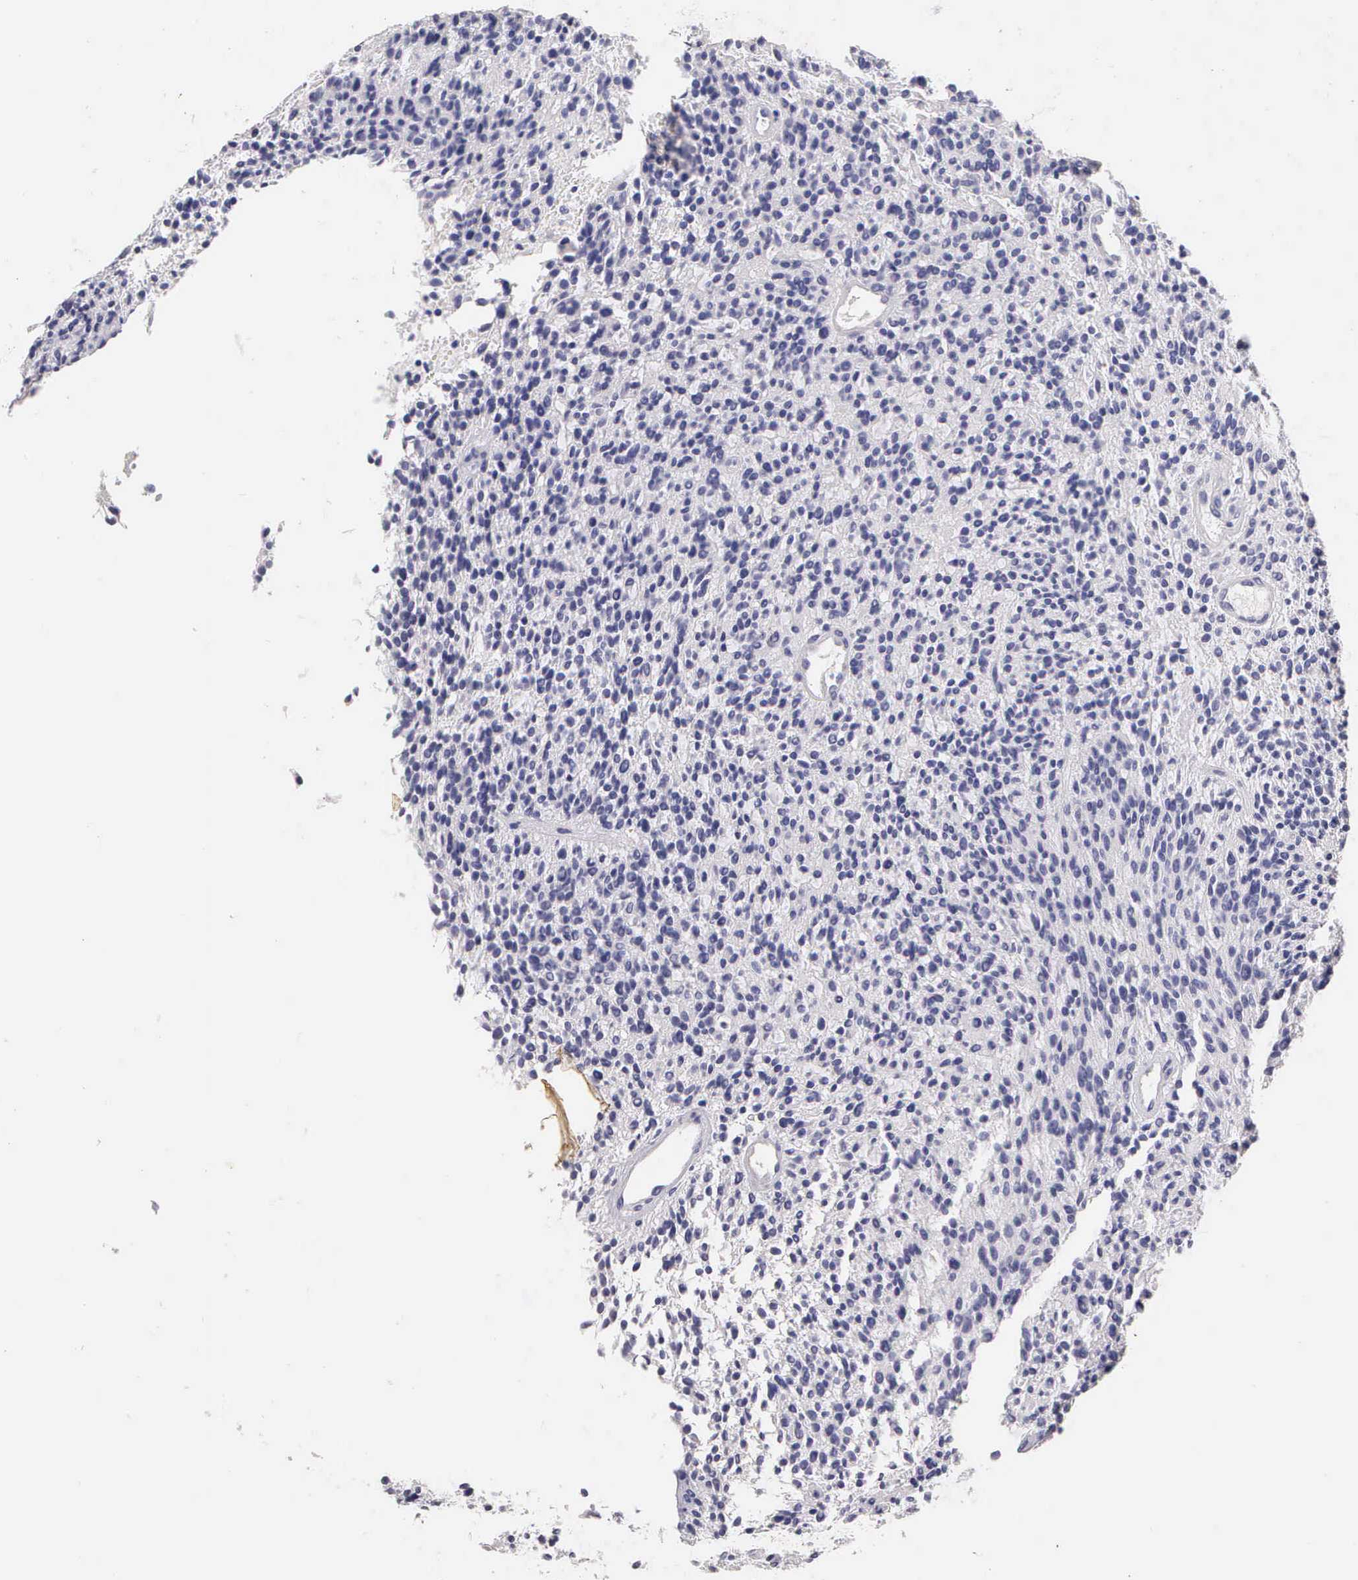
{"staining": {"intensity": "negative", "quantity": "none", "location": "none"}, "tissue": "glioma", "cell_type": "Tumor cells", "image_type": "cancer", "snomed": [{"axis": "morphology", "description": "Glioma, malignant, High grade"}, {"axis": "topography", "description": "Brain"}], "caption": "A high-resolution photomicrograph shows IHC staining of glioma, which demonstrates no significant staining in tumor cells.", "gene": "KRT17", "patient": {"sex": "female", "age": 13}}